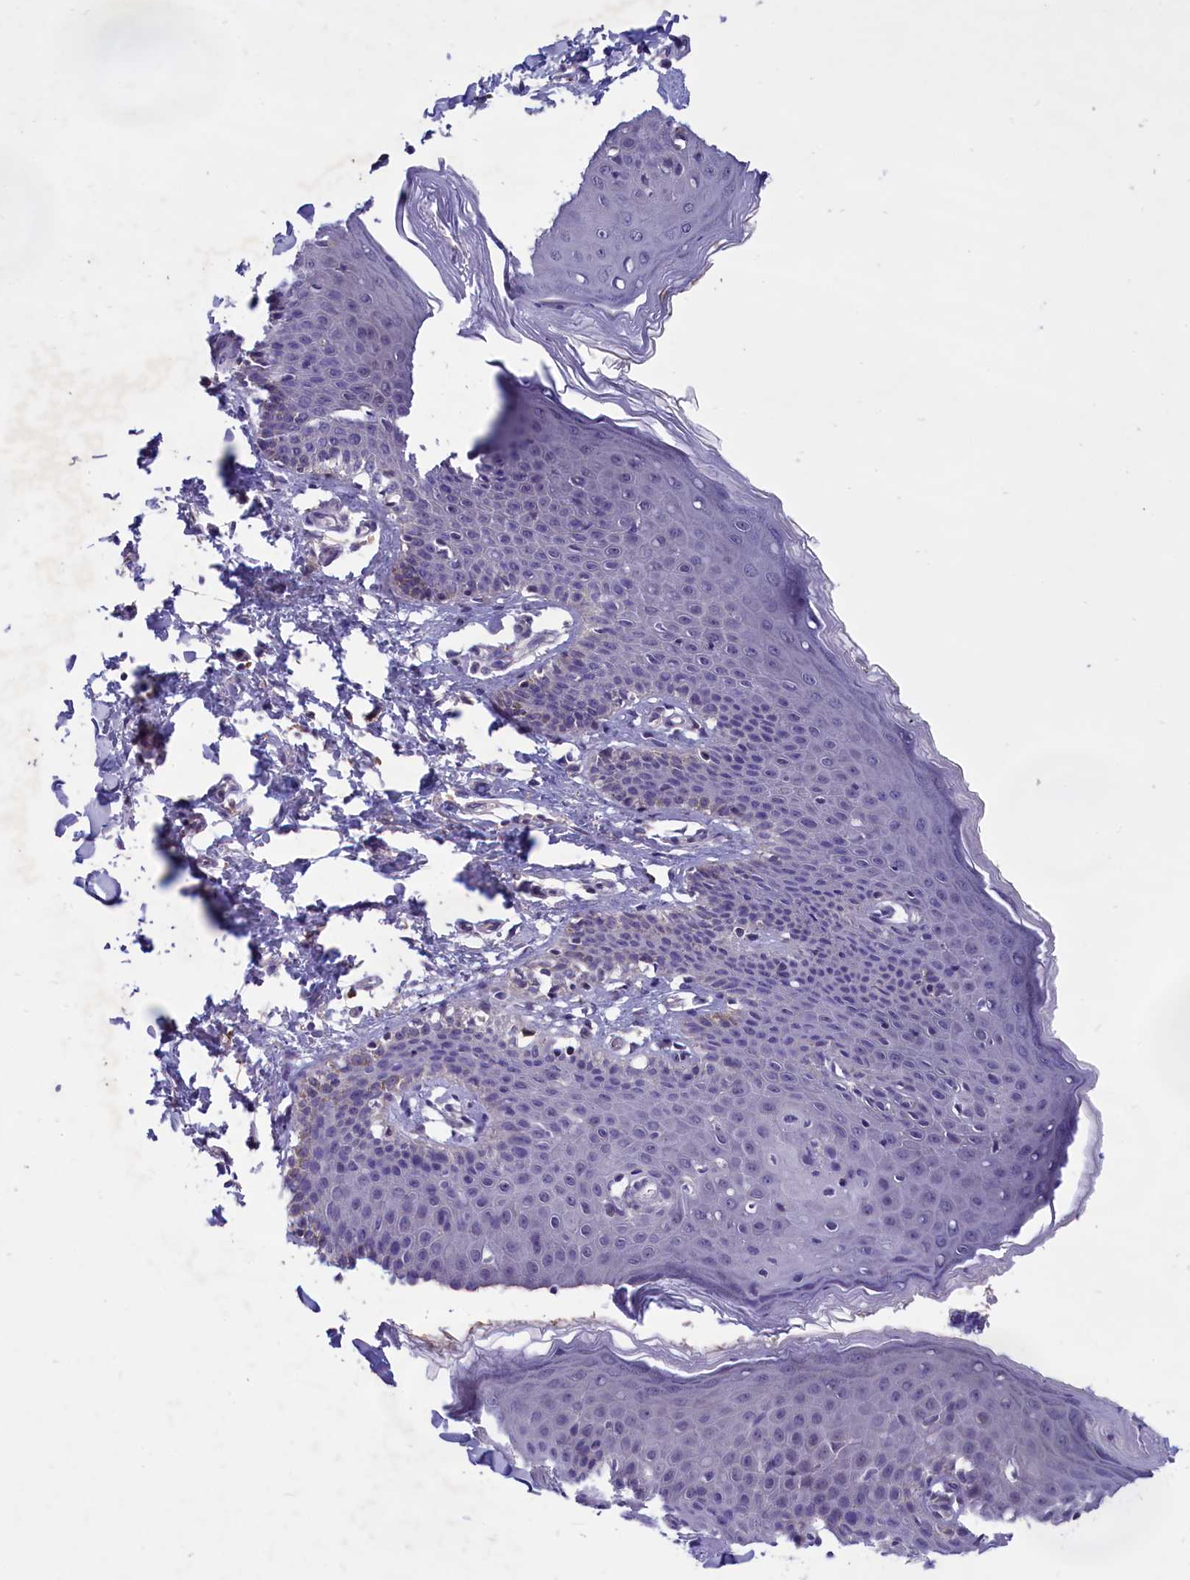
{"staining": {"intensity": "weak", "quantity": "<25%", "location": "cytoplasmic/membranous"}, "tissue": "skin", "cell_type": "Epidermal cells", "image_type": "normal", "snomed": [{"axis": "morphology", "description": "Normal tissue, NOS"}, {"axis": "topography", "description": "Vulva"}], "caption": "An image of skin stained for a protein exhibits no brown staining in epidermal cells. (DAB (3,3'-diaminobenzidine) immunohistochemistry, high magnification).", "gene": "AMDHD2", "patient": {"sex": "female", "age": 66}}